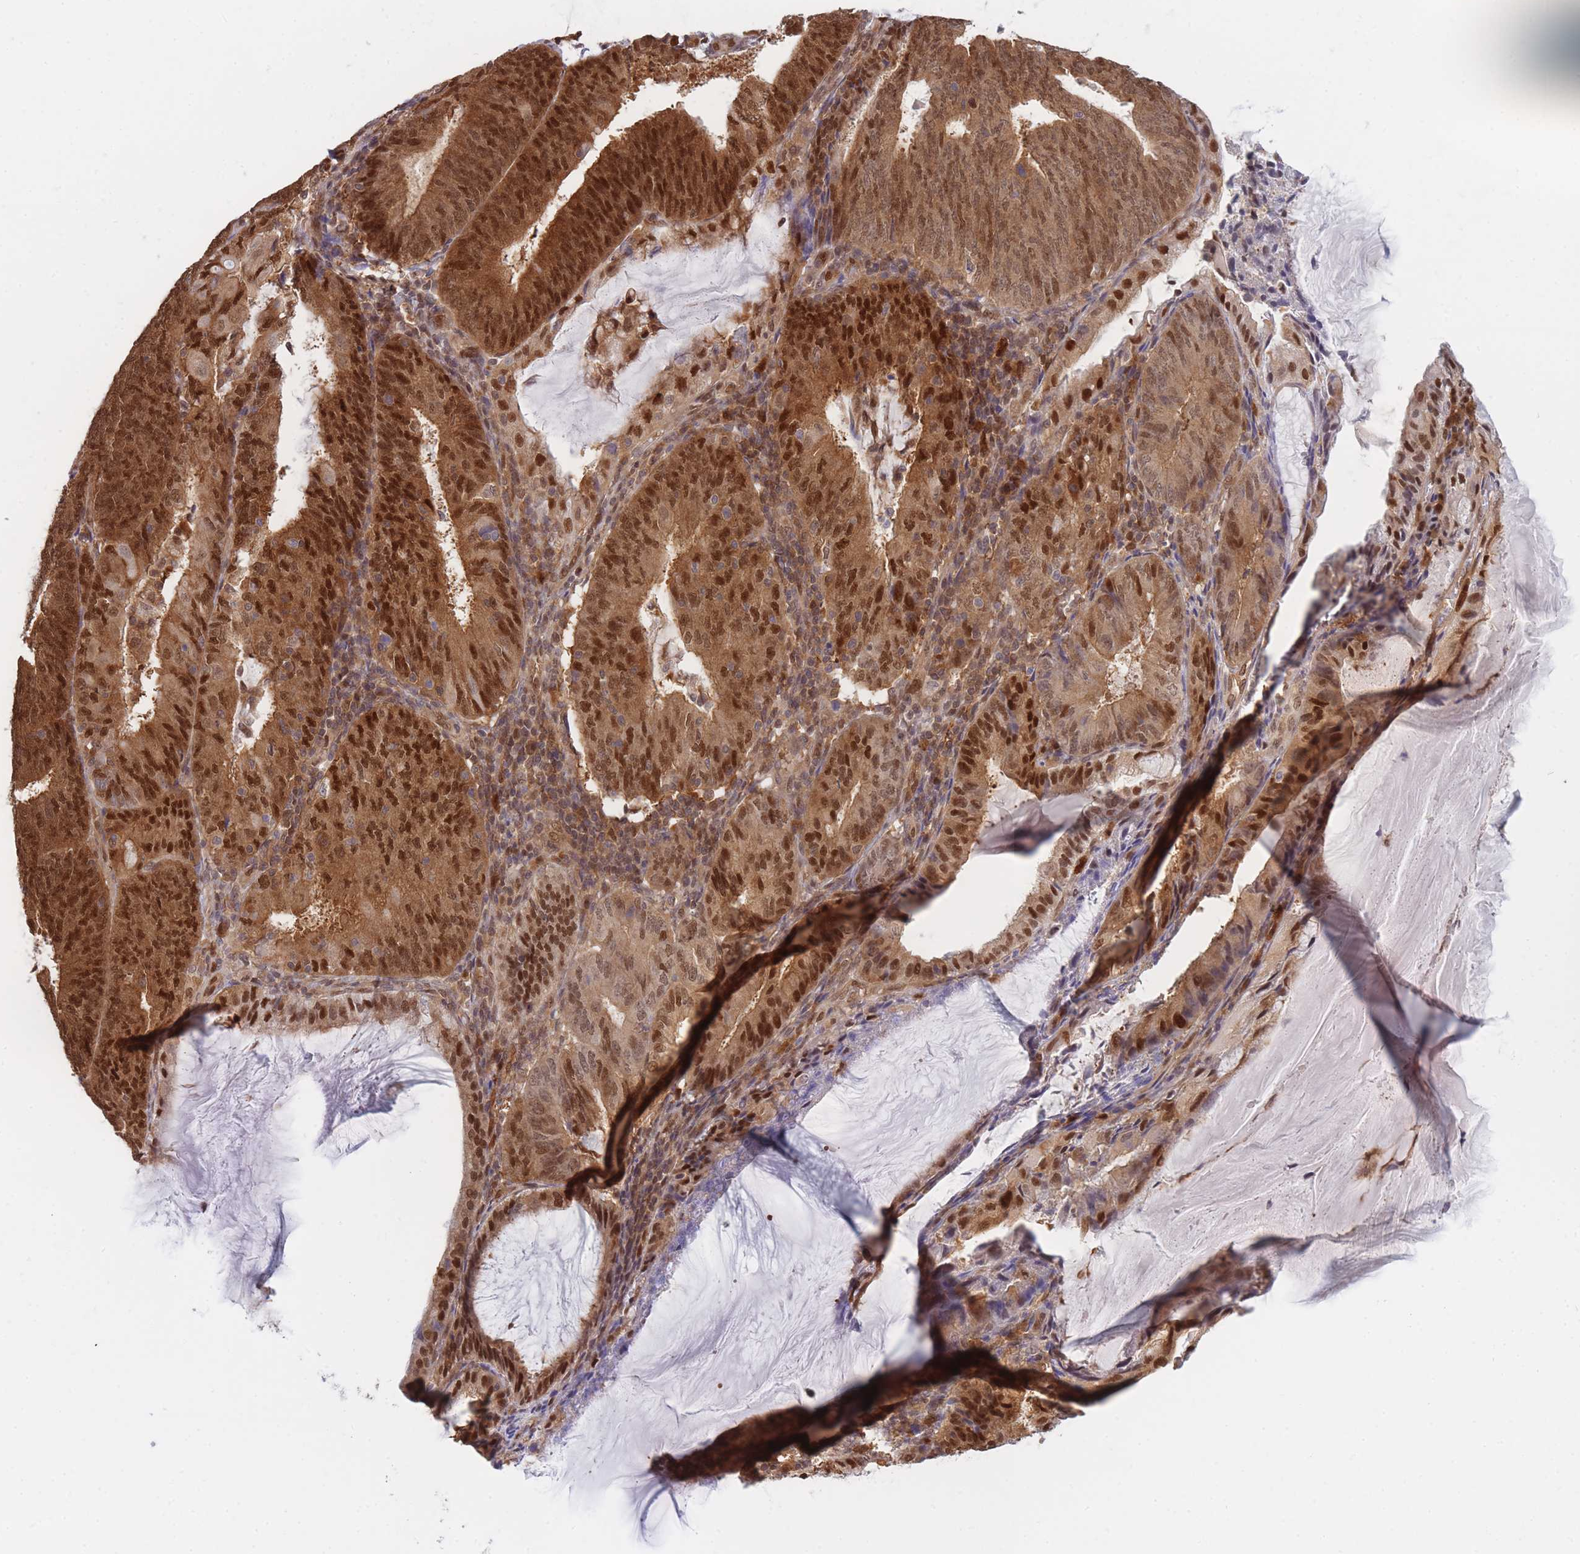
{"staining": {"intensity": "strong", "quantity": ">75%", "location": "cytoplasmic/membranous,nuclear"}, "tissue": "endometrial cancer", "cell_type": "Tumor cells", "image_type": "cancer", "snomed": [{"axis": "morphology", "description": "Adenocarcinoma, NOS"}, {"axis": "topography", "description": "Endometrium"}], "caption": "IHC of adenocarcinoma (endometrial) shows high levels of strong cytoplasmic/membranous and nuclear expression in about >75% of tumor cells.", "gene": "NSFL1C", "patient": {"sex": "female", "age": 81}}